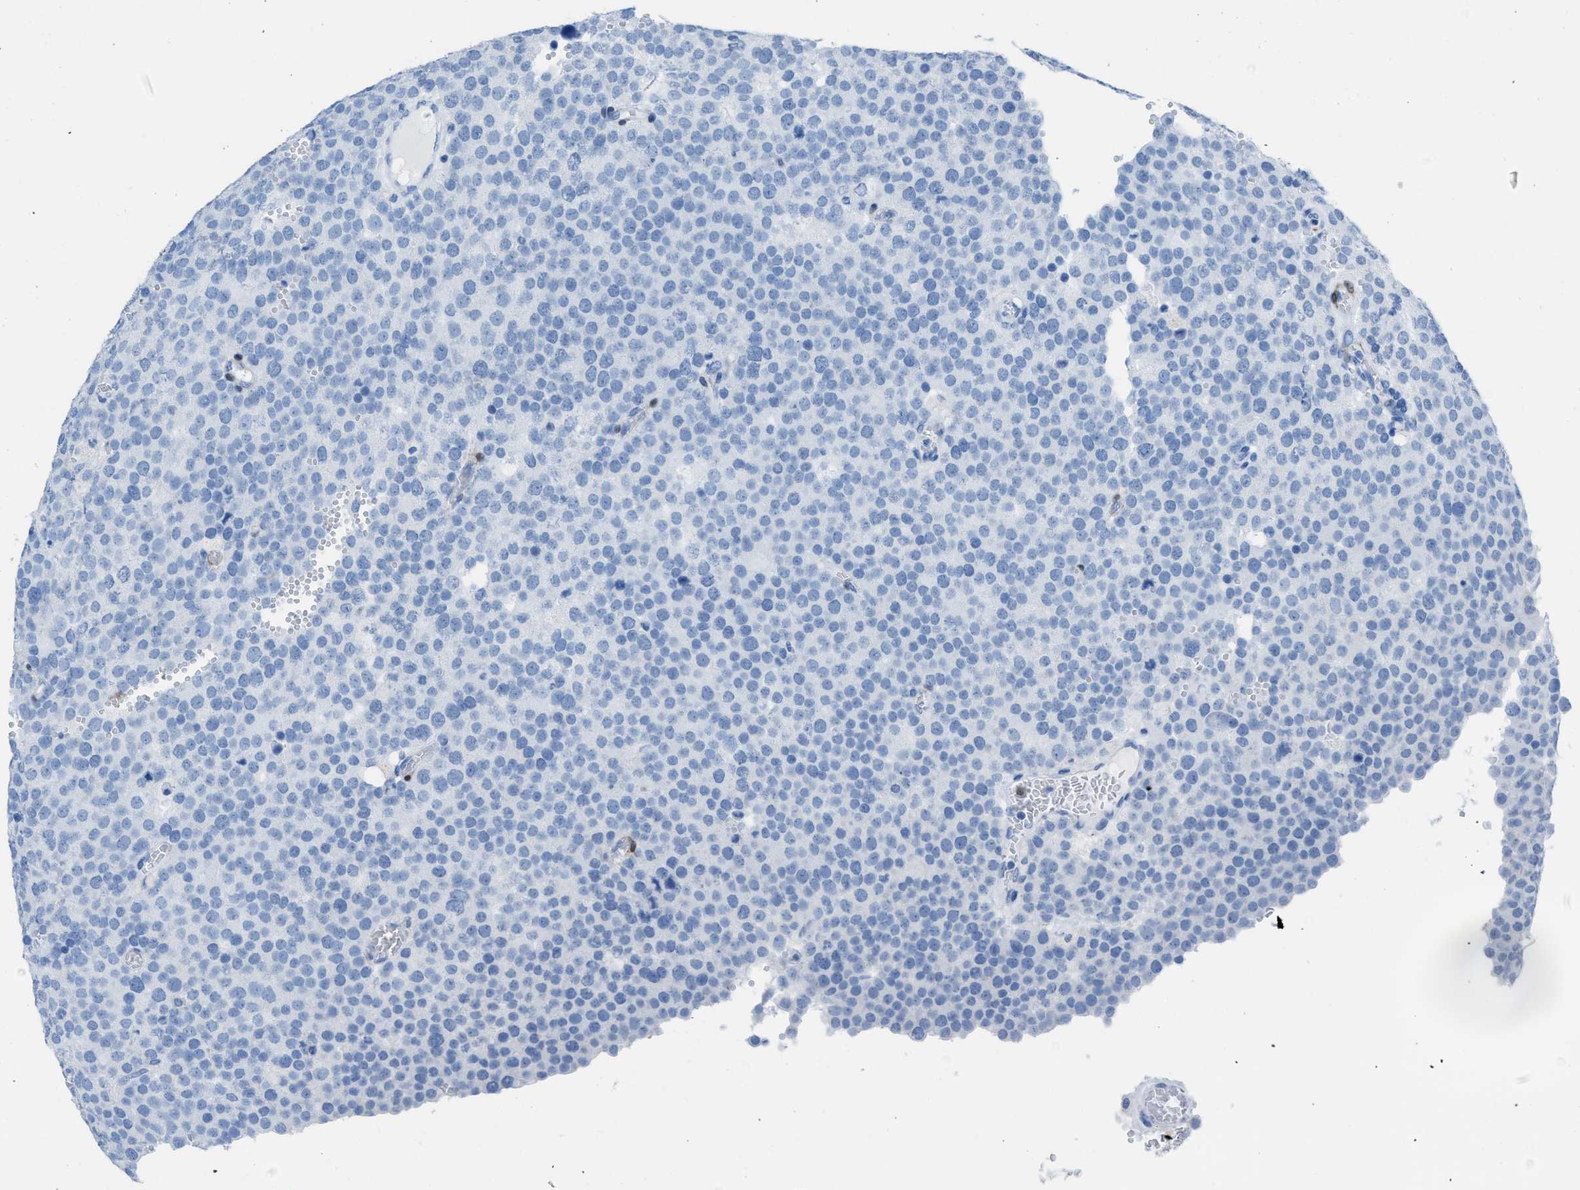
{"staining": {"intensity": "negative", "quantity": "none", "location": "none"}, "tissue": "testis cancer", "cell_type": "Tumor cells", "image_type": "cancer", "snomed": [{"axis": "morphology", "description": "Normal tissue, NOS"}, {"axis": "morphology", "description": "Seminoma, NOS"}, {"axis": "topography", "description": "Testis"}], "caption": "High power microscopy image of an IHC histopathology image of testis seminoma, revealing no significant expression in tumor cells. (DAB immunohistochemistry (IHC) visualized using brightfield microscopy, high magnification).", "gene": "CDKN2A", "patient": {"sex": "male", "age": 71}}